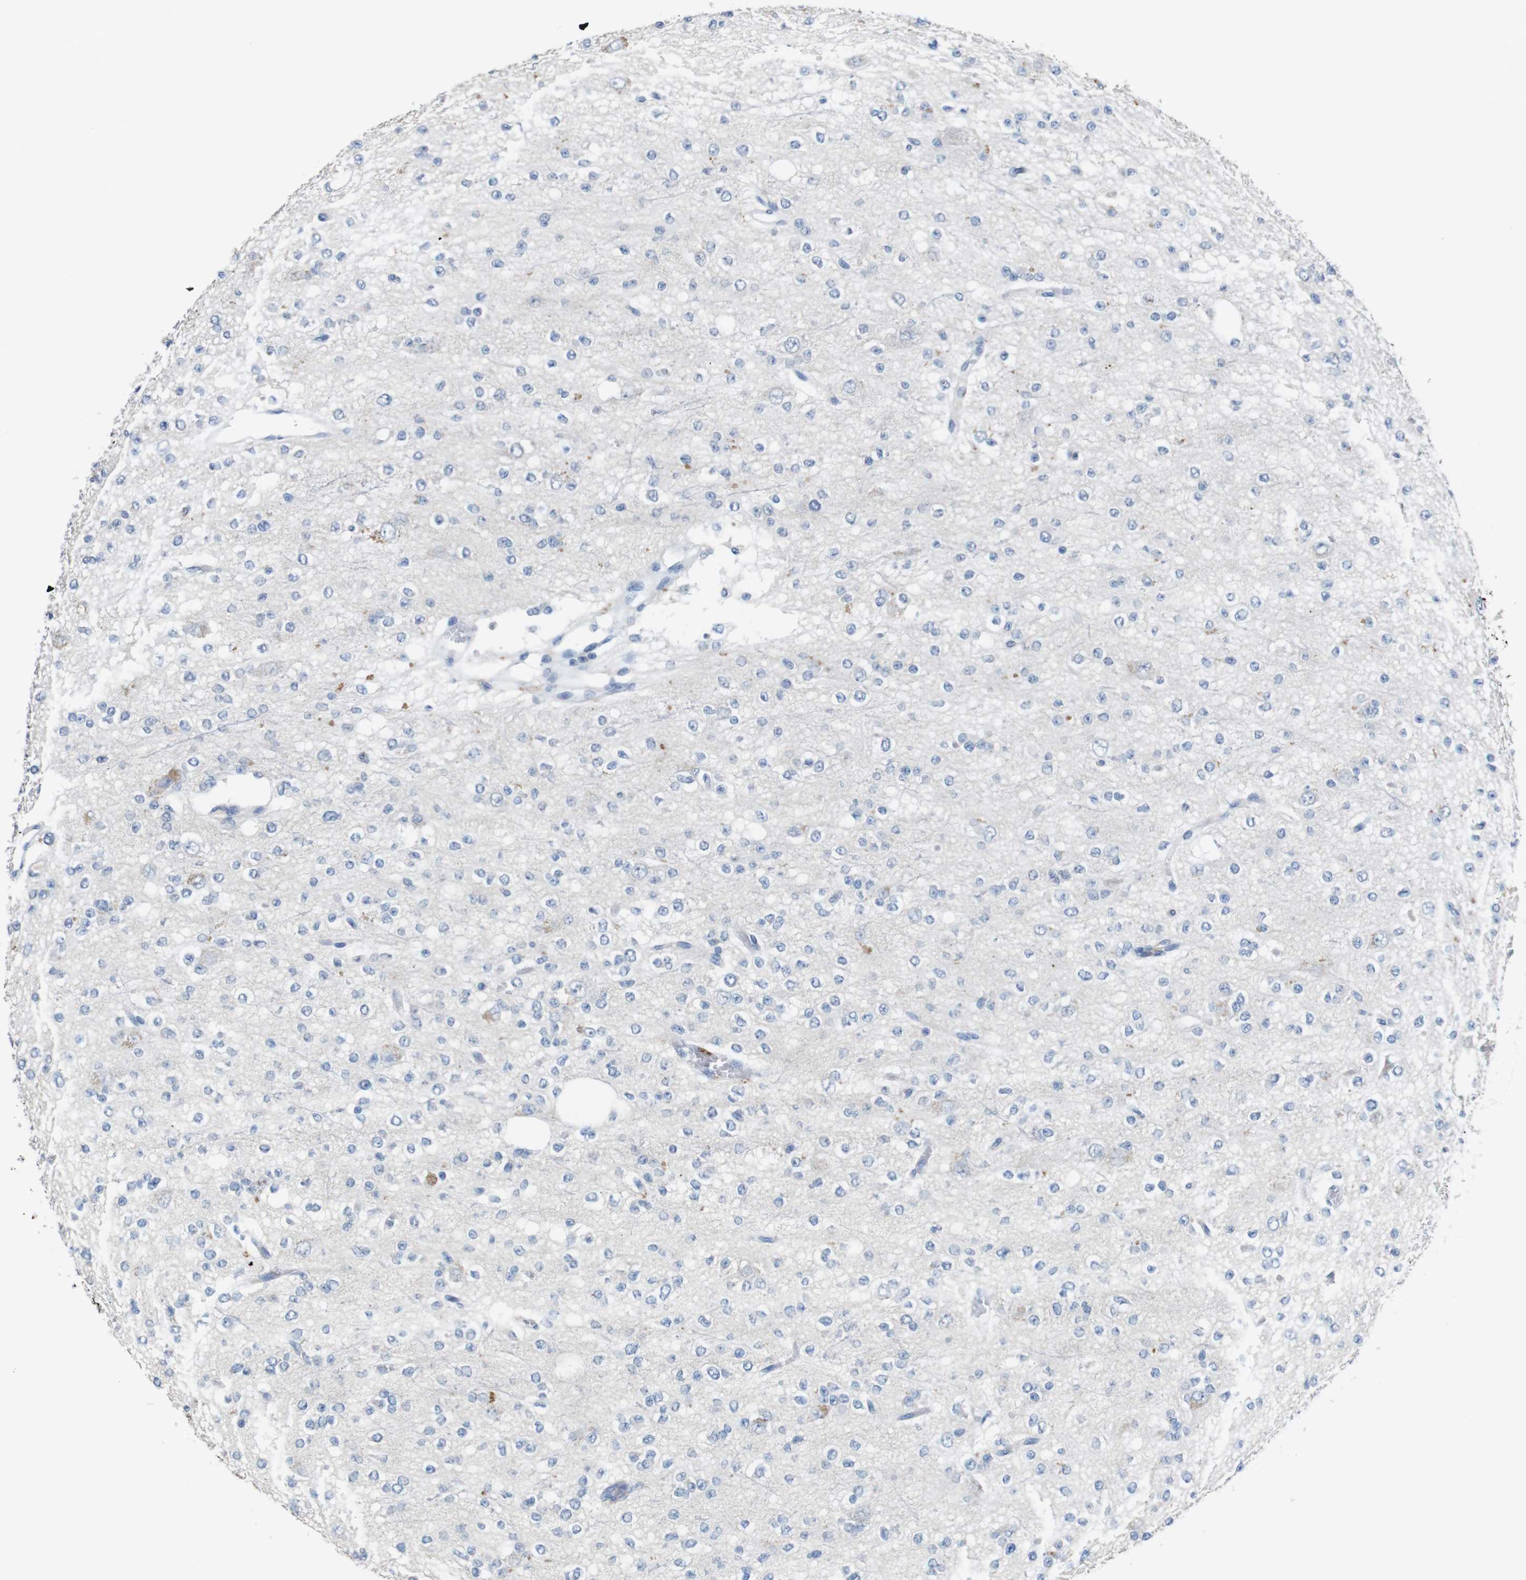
{"staining": {"intensity": "negative", "quantity": "none", "location": "none"}, "tissue": "glioma", "cell_type": "Tumor cells", "image_type": "cancer", "snomed": [{"axis": "morphology", "description": "Glioma, malignant, Low grade"}, {"axis": "topography", "description": "Brain"}], "caption": "High magnification brightfield microscopy of low-grade glioma (malignant) stained with DAB (brown) and counterstained with hematoxylin (blue): tumor cells show no significant expression.", "gene": "SLC2A8", "patient": {"sex": "male", "age": 38}}